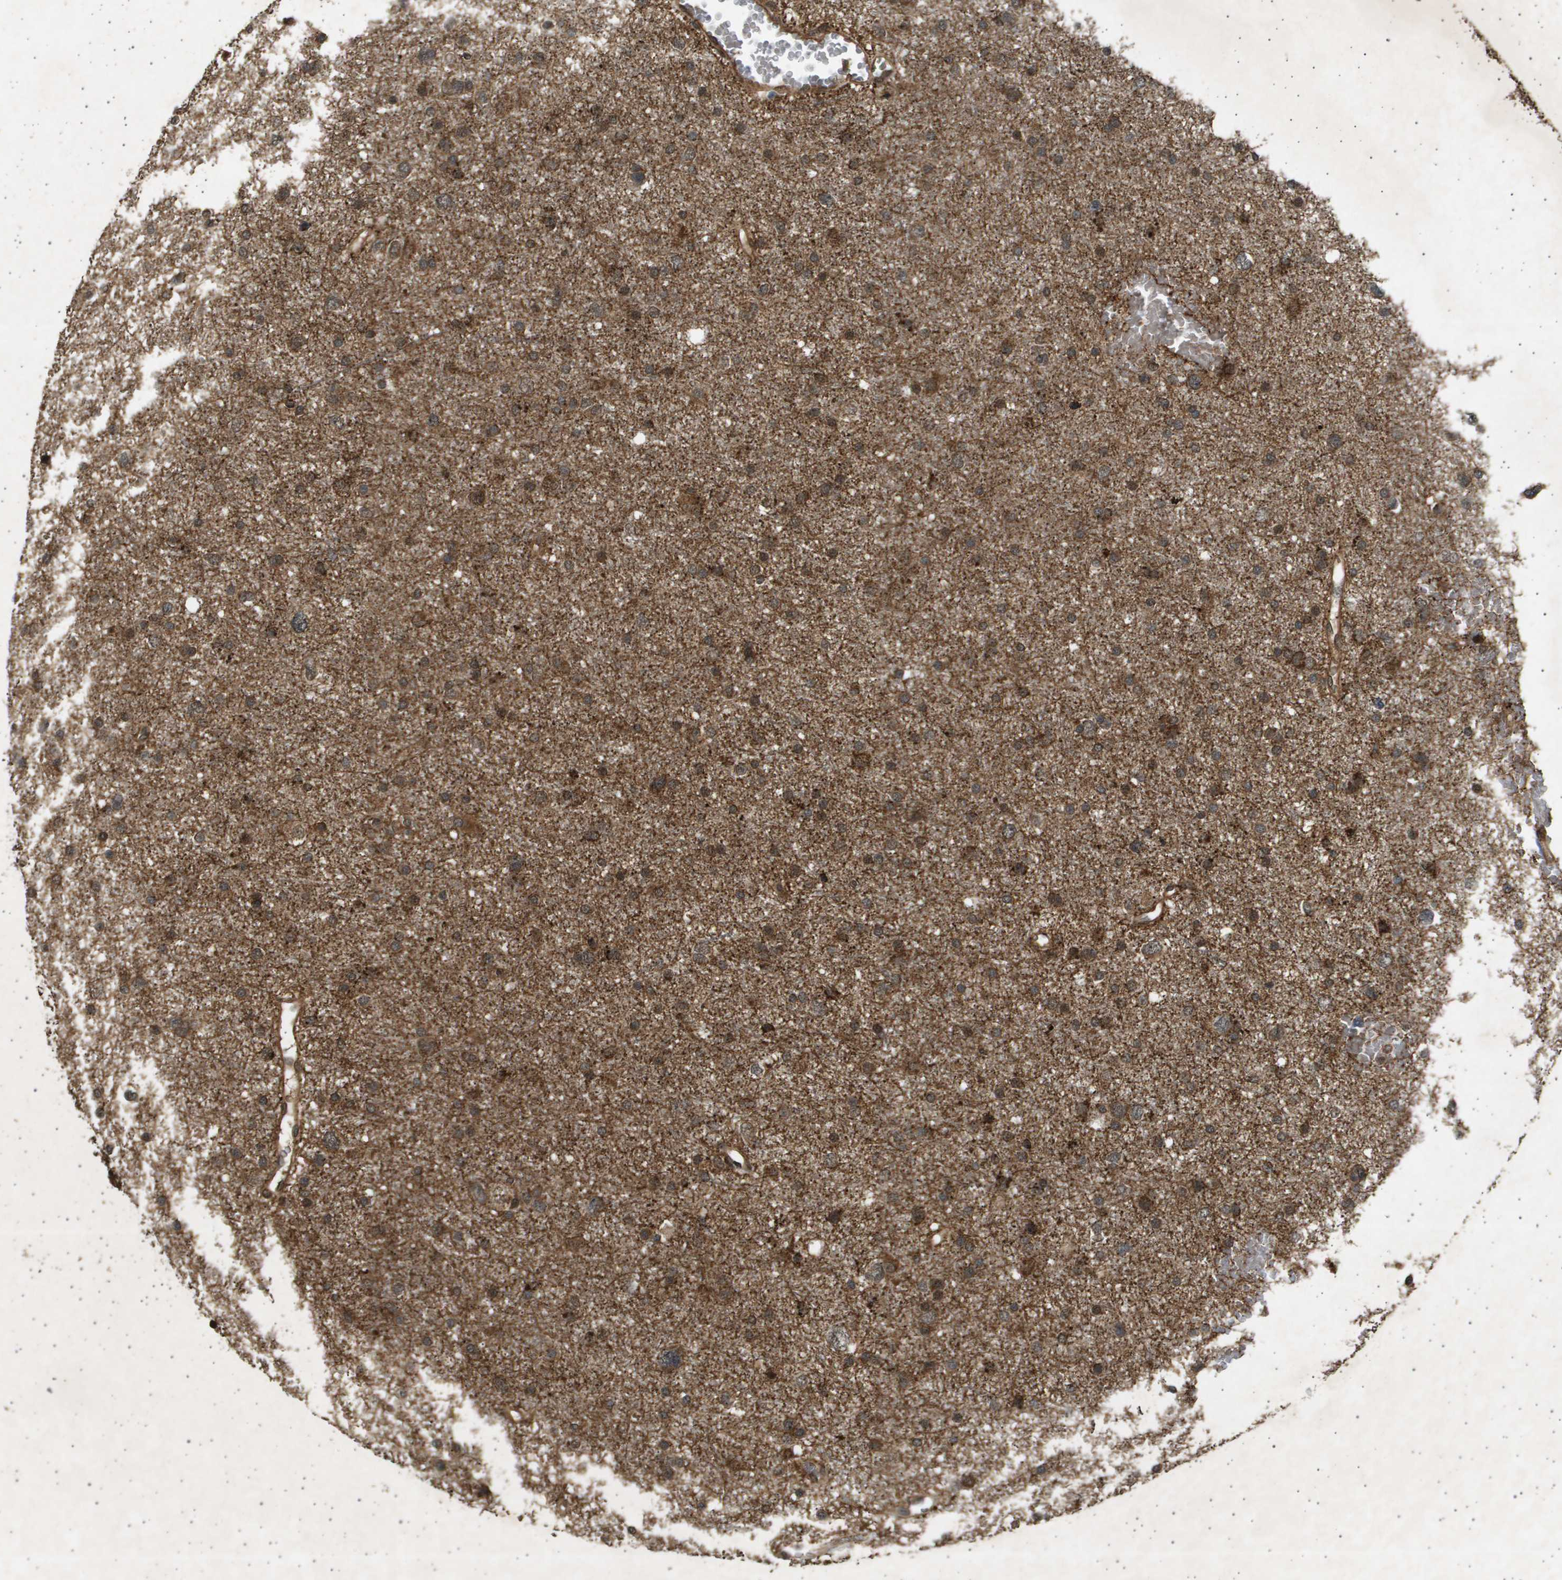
{"staining": {"intensity": "moderate", "quantity": ">75%", "location": "cytoplasmic/membranous"}, "tissue": "glioma", "cell_type": "Tumor cells", "image_type": "cancer", "snomed": [{"axis": "morphology", "description": "Glioma, malignant, Low grade"}, {"axis": "topography", "description": "Brain"}], "caption": "High-magnification brightfield microscopy of glioma stained with DAB (brown) and counterstained with hematoxylin (blue). tumor cells exhibit moderate cytoplasmic/membranous positivity is appreciated in about>75% of cells. The staining was performed using DAB to visualize the protein expression in brown, while the nuclei were stained in blue with hematoxylin (Magnification: 20x).", "gene": "TNRC6A", "patient": {"sex": "female", "age": 37}}